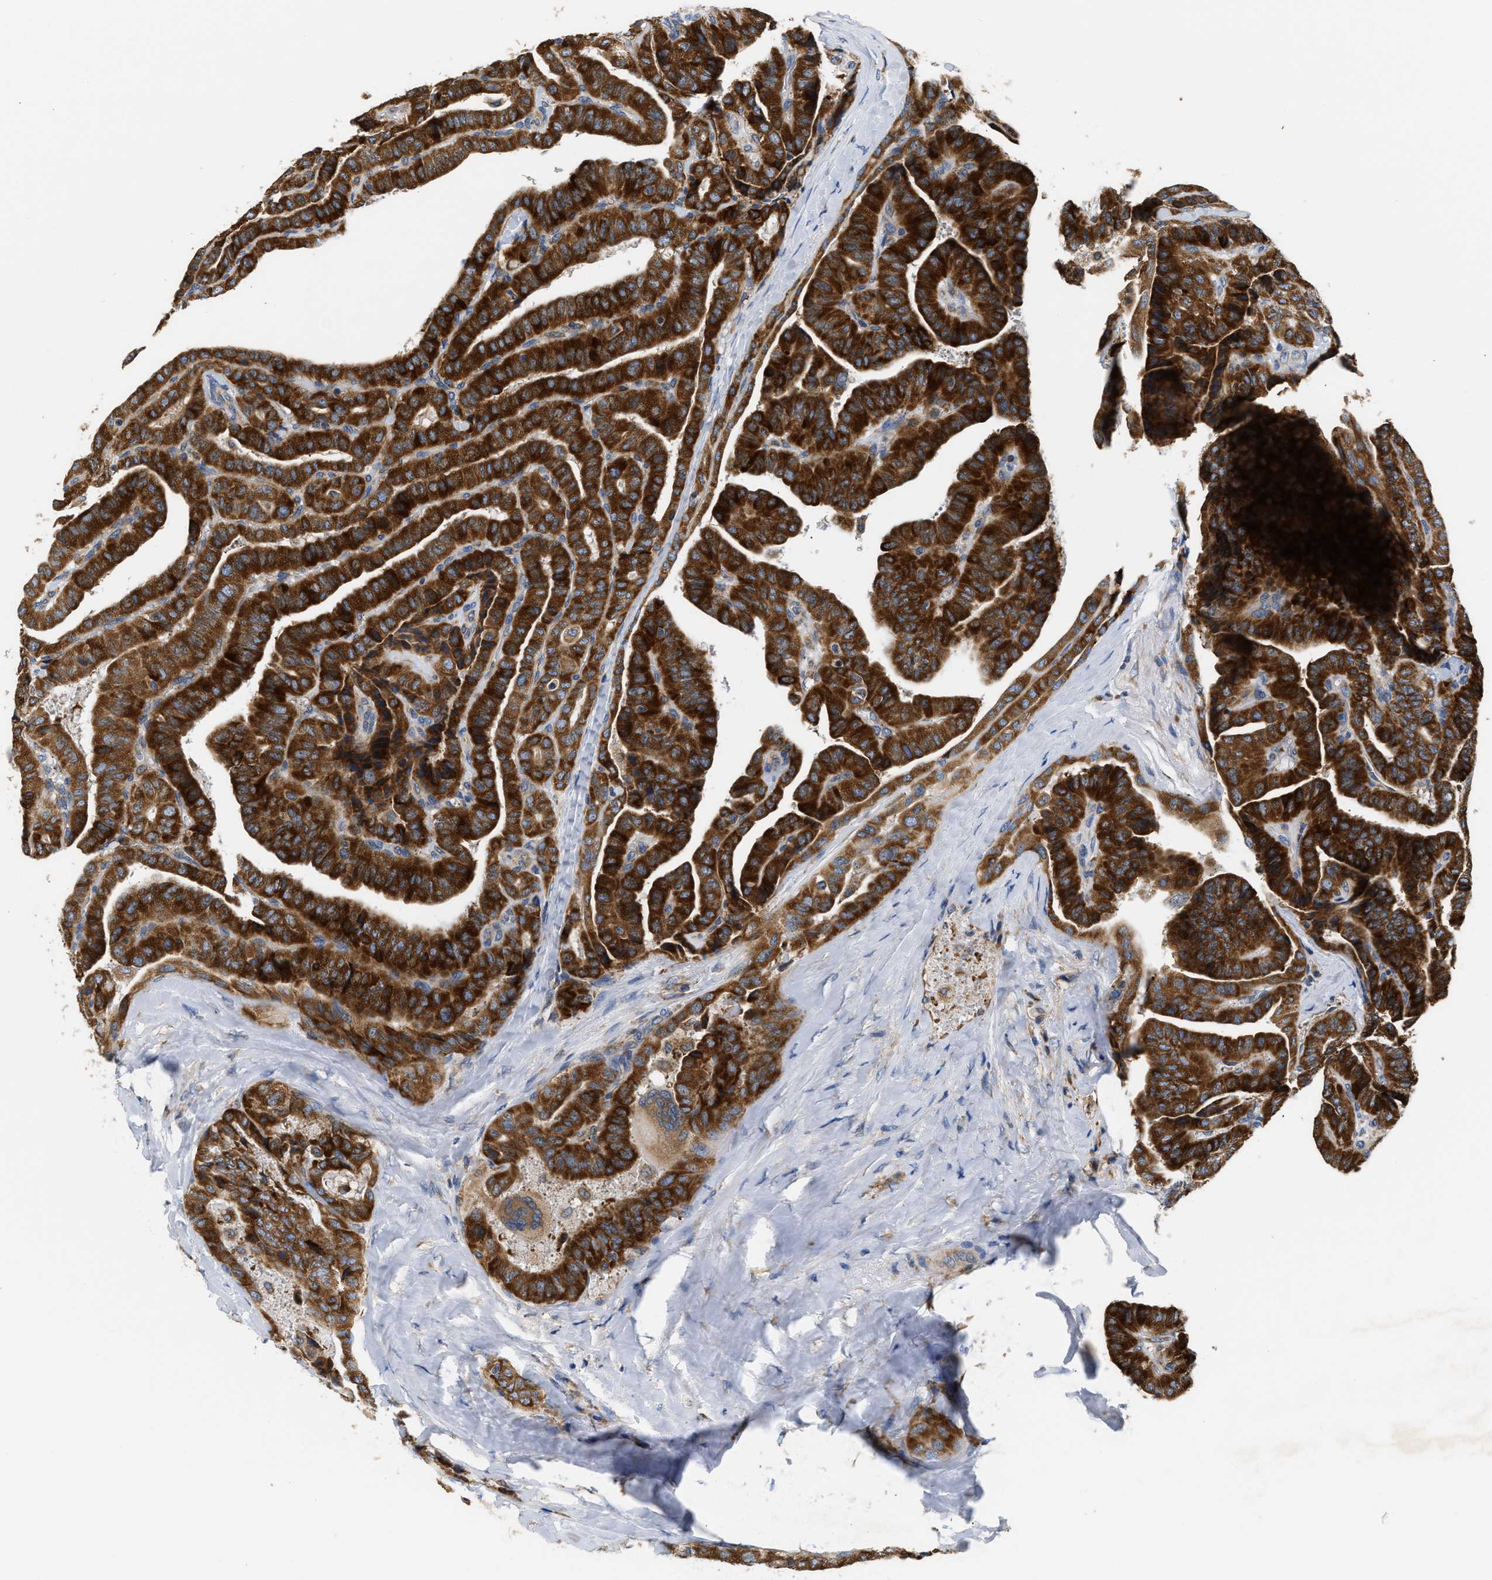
{"staining": {"intensity": "strong", "quantity": ">75%", "location": "cytoplasmic/membranous"}, "tissue": "thyroid cancer", "cell_type": "Tumor cells", "image_type": "cancer", "snomed": [{"axis": "morphology", "description": "Papillary adenocarcinoma, NOS"}, {"axis": "topography", "description": "Thyroid gland"}], "caption": "A micrograph of papillary adenocarcinoma (thyroid) stained for a protein exhibits strong cytoplasmic/membranous brown staining in tumor cells.", "gene": "HDHD3", "patient": {"sex": "male", "age": 77}}